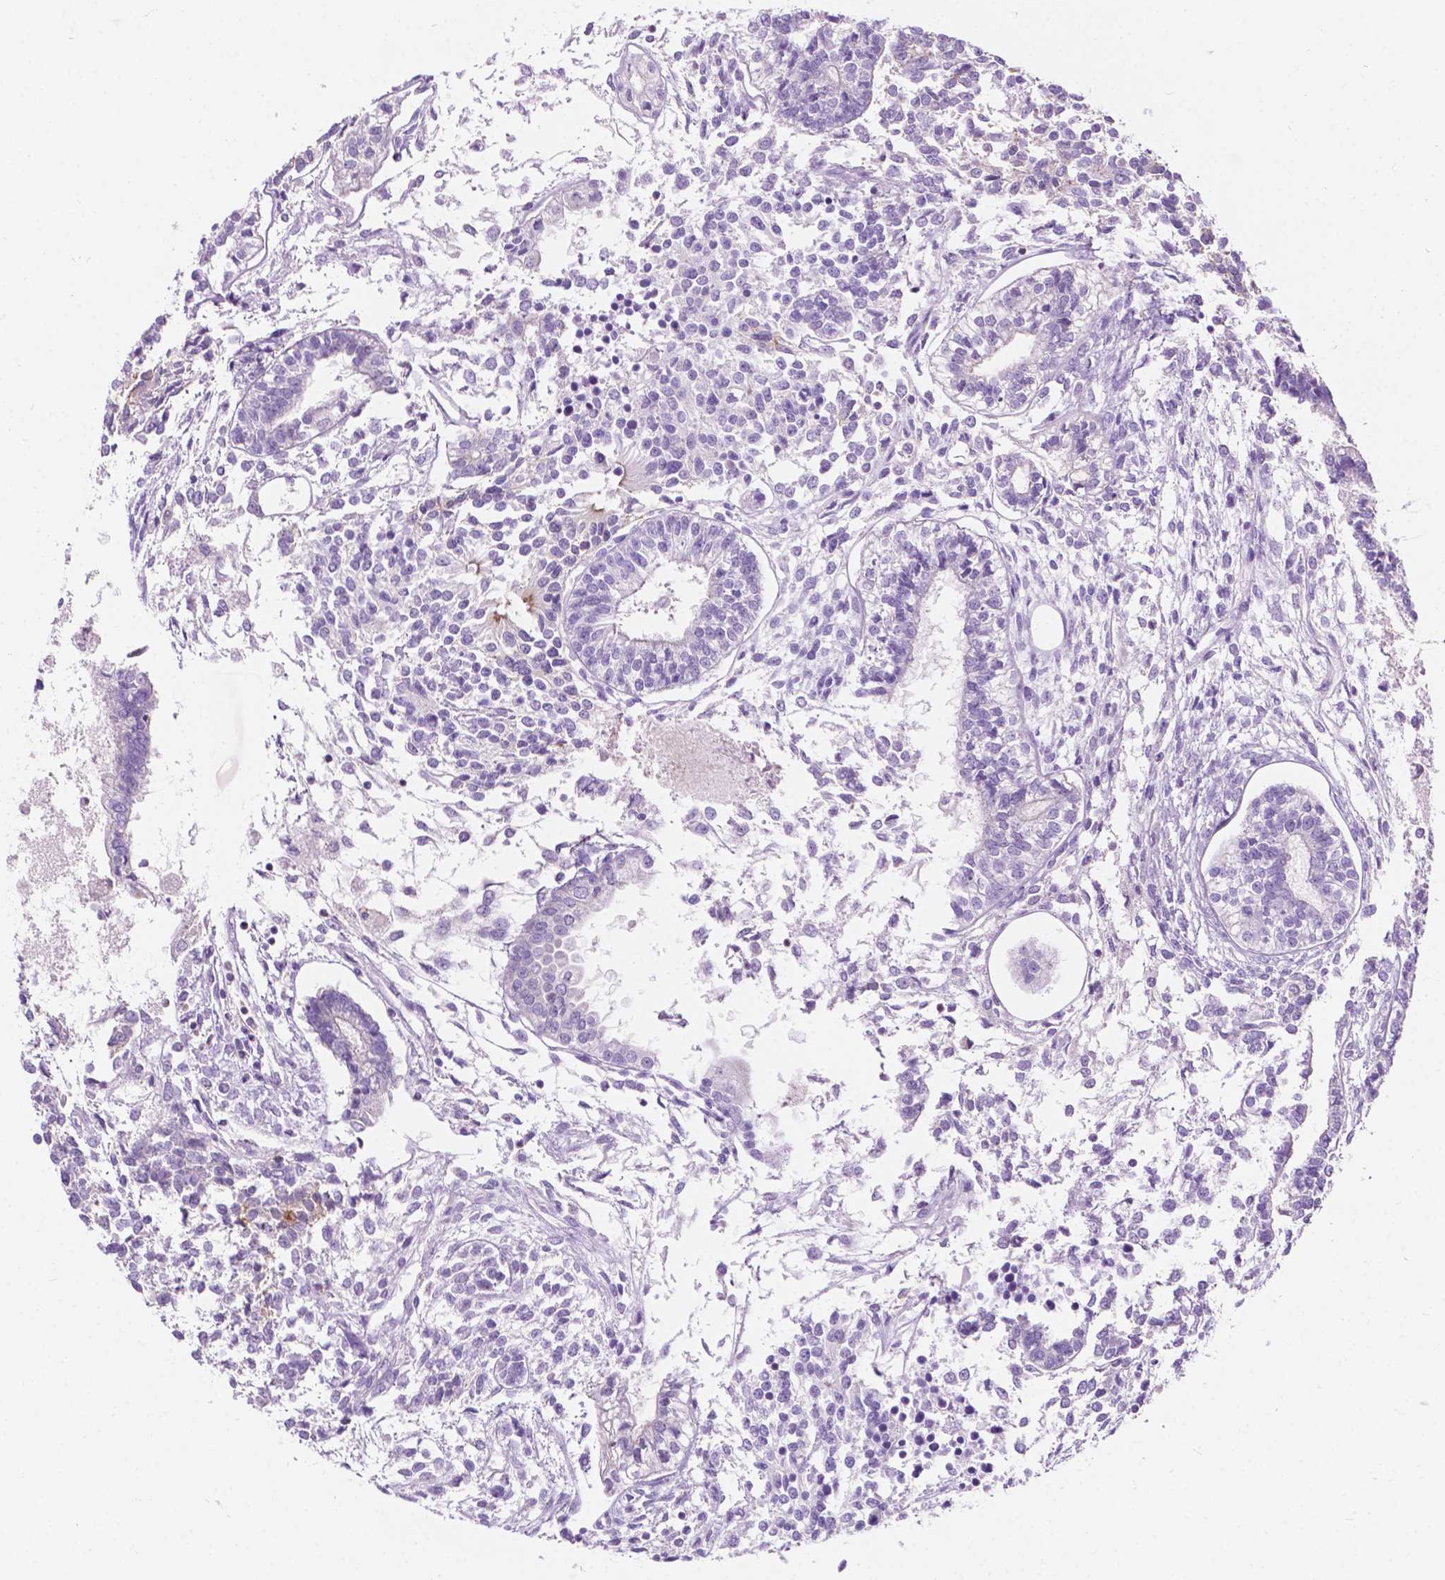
{"staining": {"intensity": "negative", "quantity": "none", "location": "none"}, "tissue": "testis cancer", "cell_type": "Tumor cells", "image_type": "cancer", "snomed": [{"axis": "morphology", "description": "Carcinoma, Embryonal, NOS"}, {"axis": "topography", "description": "Testis"}], "caption": "Testis cancer was stained to show a protein in brown. There is no significant staining in tumor cells.", "gene": "NOS1AP", "patient": {"sex": "male", "age": 37}}